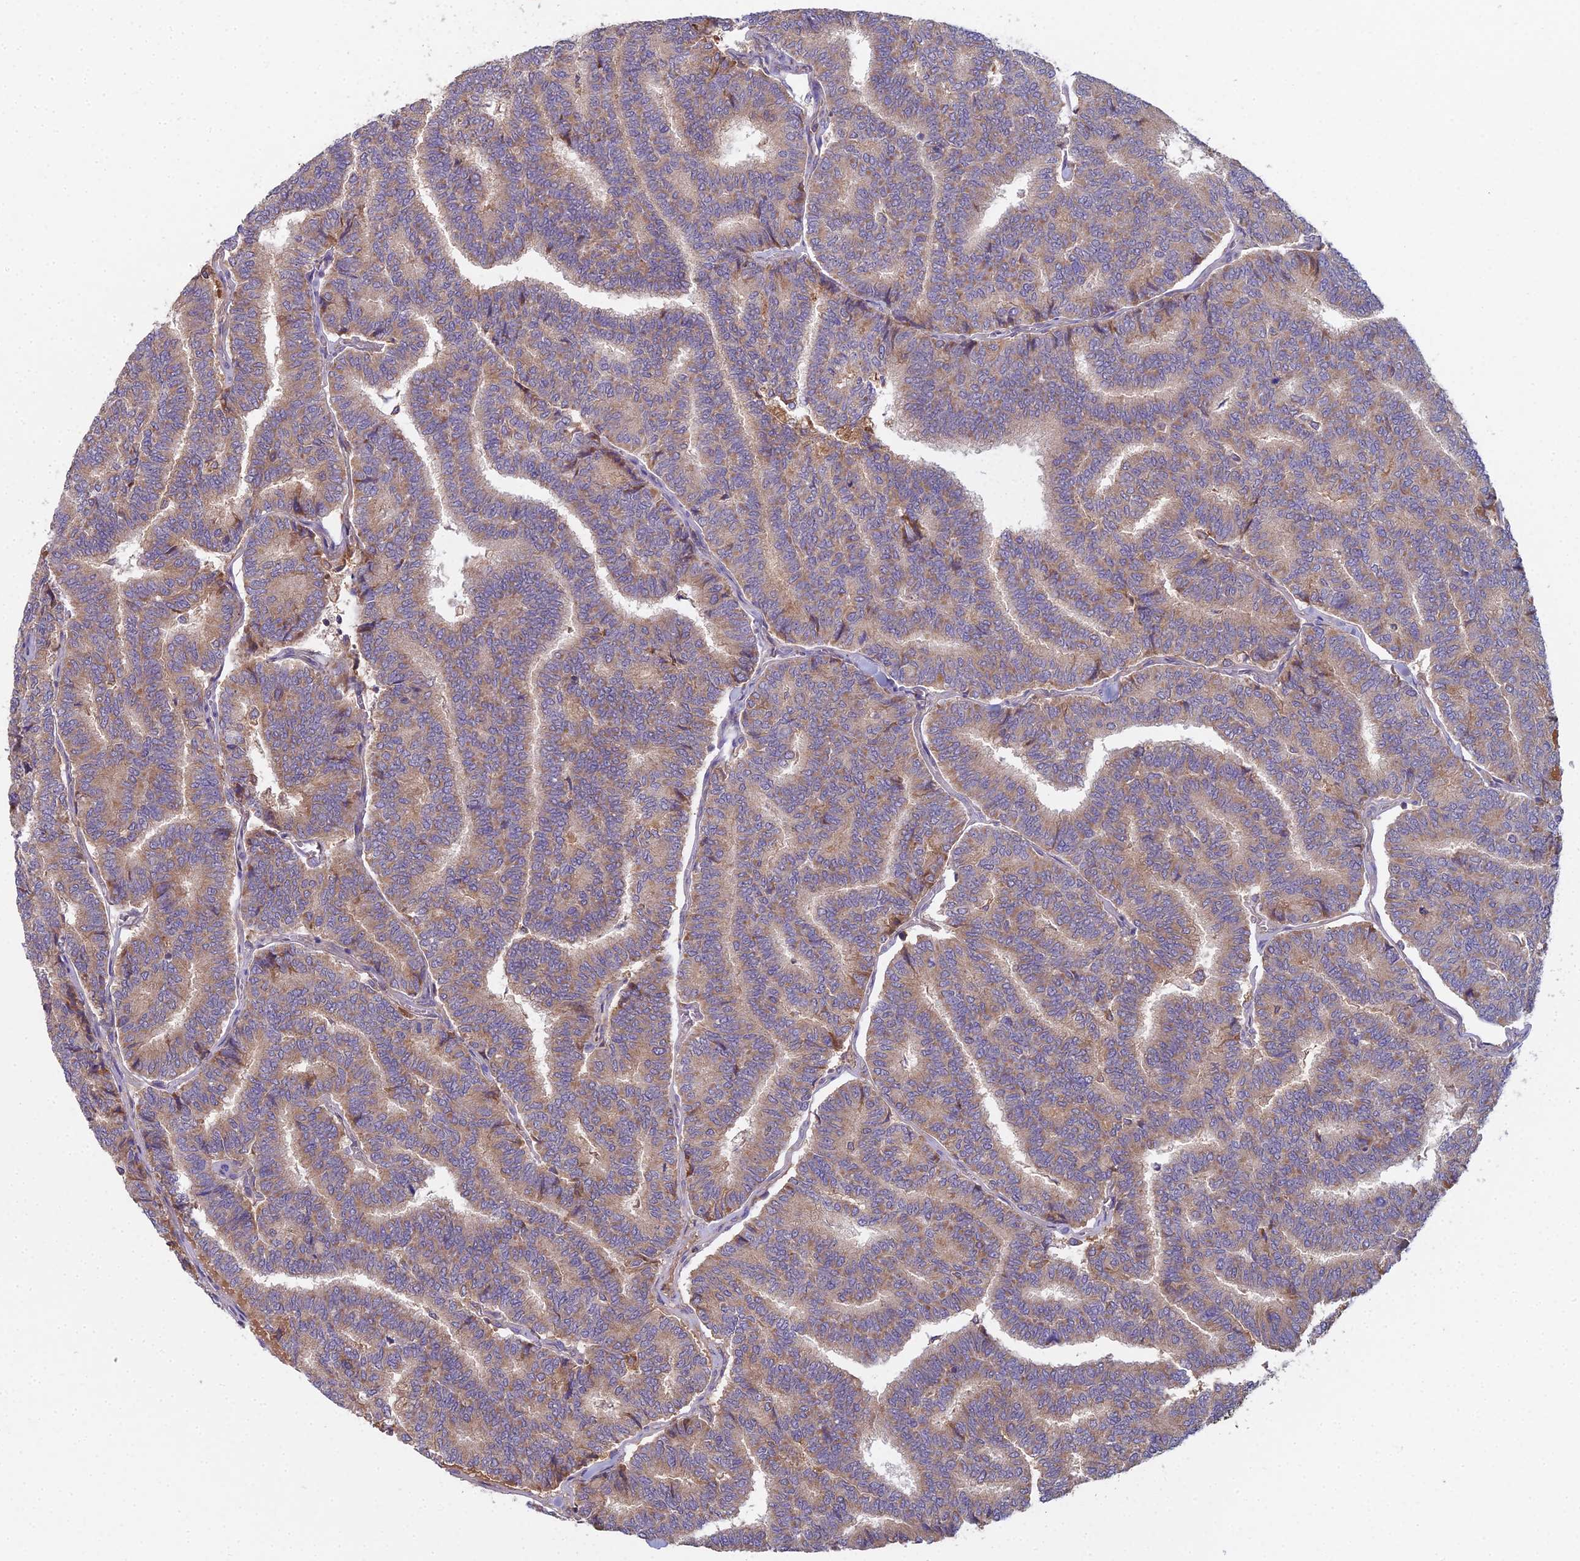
{"staining": {"intensity": "moderate", "quantity": ">75%", "location": "cytoplasmic/membranous"}, "tissue": "thyroid cancer", "cell_type": "Tumor cells", "image_type": "cancer", "snomed": [{"axis": "morphology", "description": "Papillary adenocarcinoma, NOS"}, {"axis": "topography", "description": "Thyroid gland"}], "caption": "High-magnification brightfield microscopy of thyroid cancer (papillary adenocarcinoma) stained with DAB (3,3'-diaminobenzidine) (brown) and counterstained with hematoxylin (blue). tumor cells exhibit moderate cytoplasmic/membranous expression is seen in approximately>75% of cells.", "gene": "CCDC167", "patient": {"sex": "female", "age": 35}}